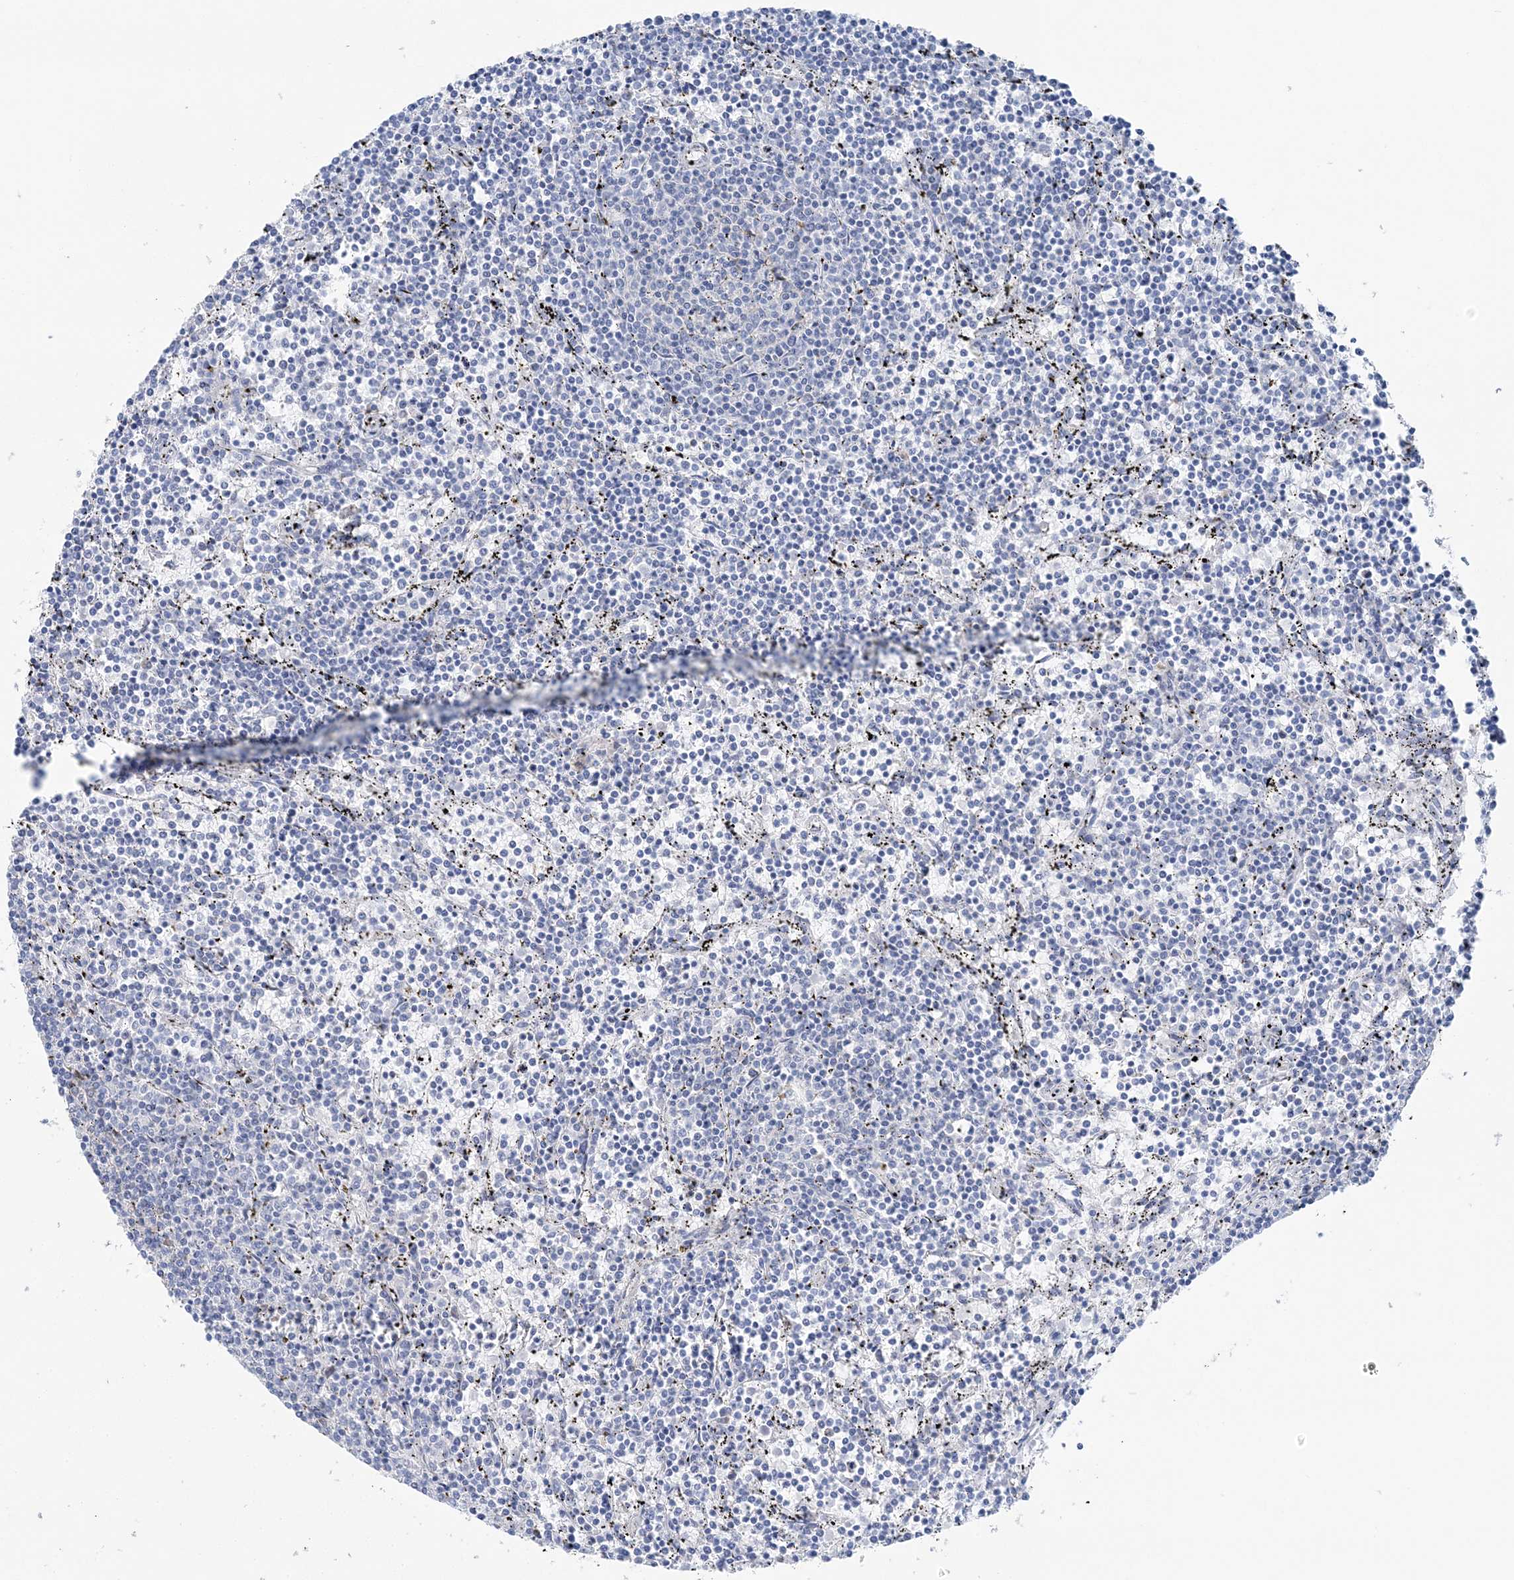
{"staining": {"intensity": "negative", "quantity": "none", "location": "none"}, "tissue": "lymphoma", "cell_type": "Tumor cells", "image_type": "cancer", "snomed": [{"axis": "morphology", "description": "Malignant lymphoma, non-Hodgkin's type, Low grade"}, {"axis": "topography", "description": "Spleen"}], "caption": "High magnification brightfield microscopy of lymphoma stained with DAB (3,3'-diaminobenzidine) (brown) and counterstained with hematoxylin (blue): tumor cells show no significant positivity.", "gene": "HMGCS1", "patient": {"sex": "female", "age": 50}}